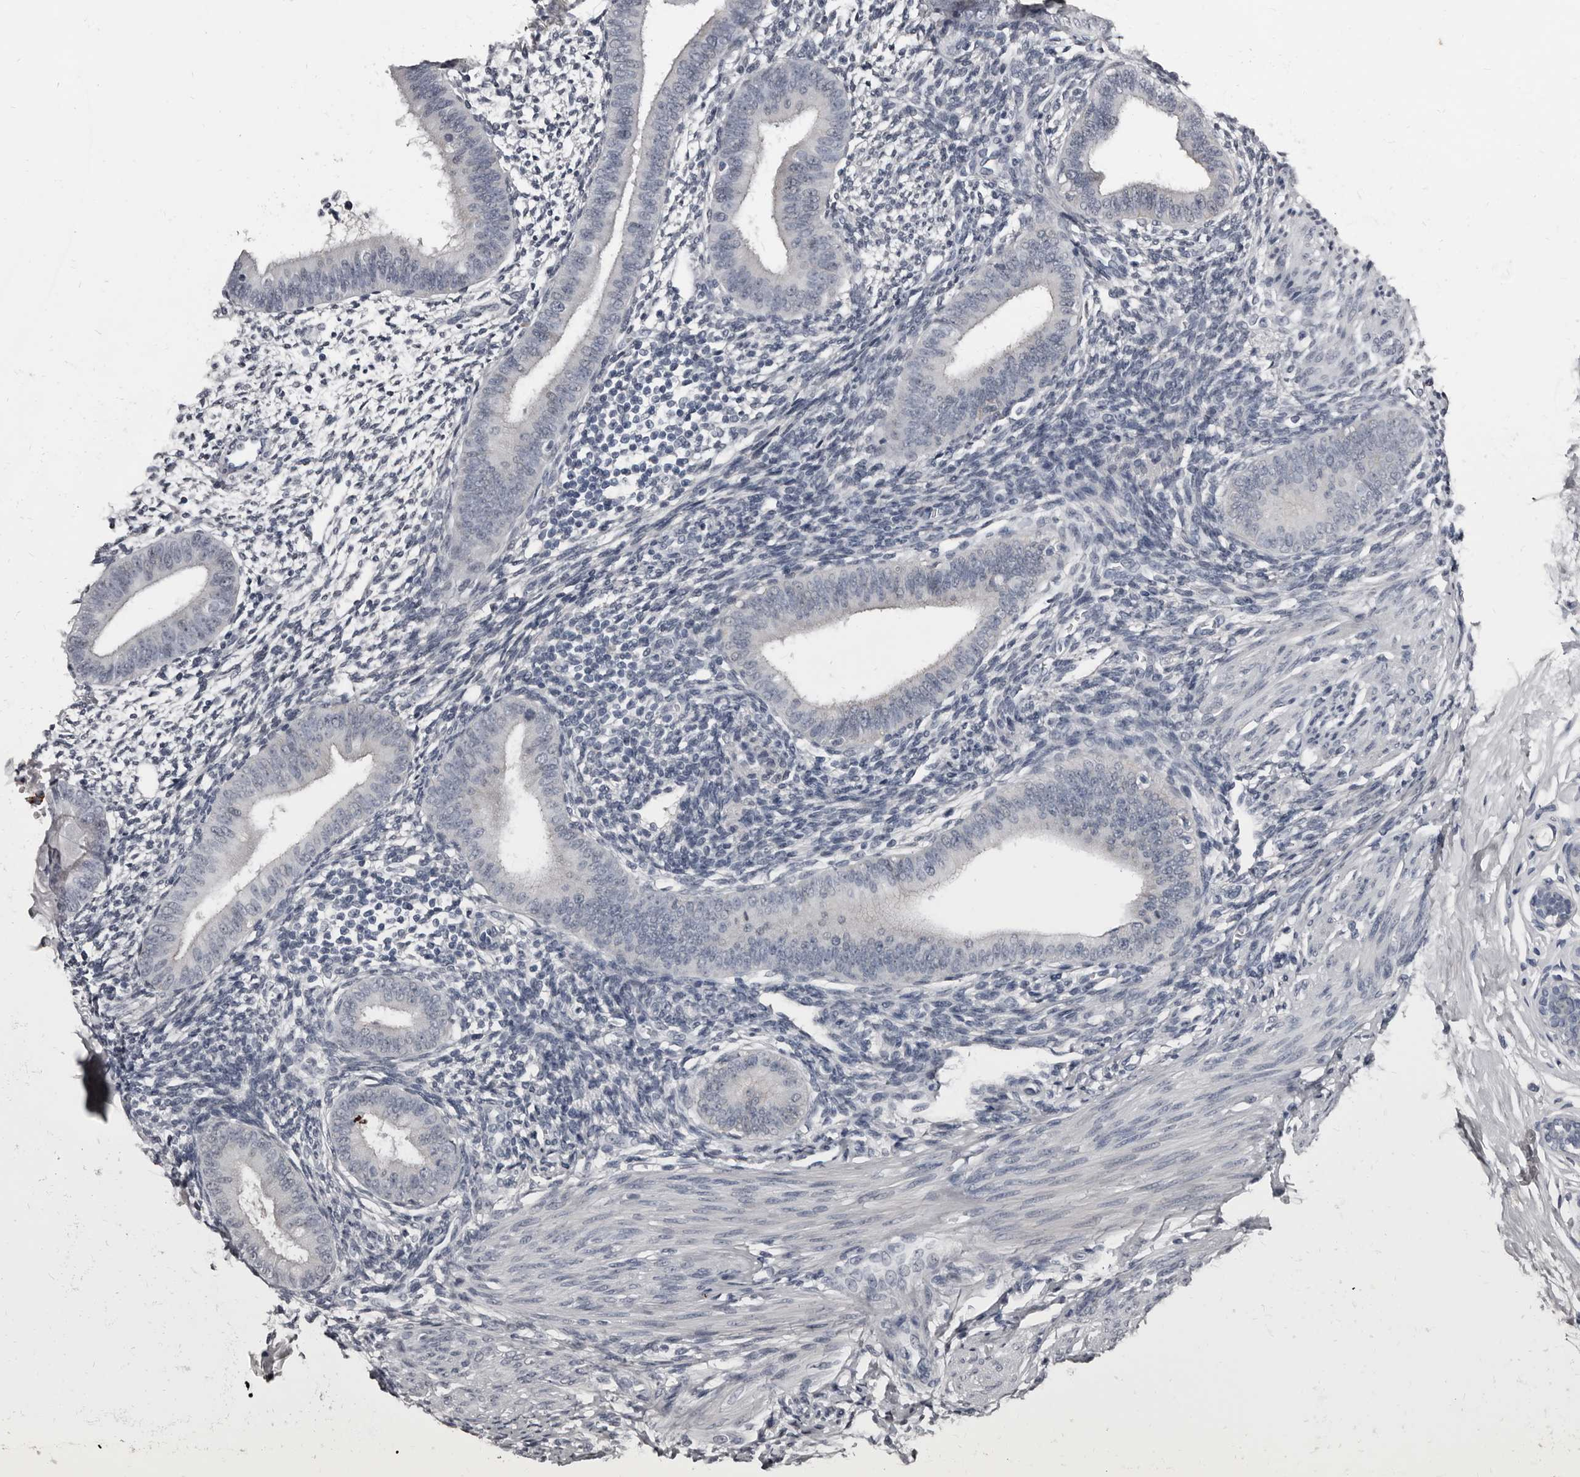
{"staining": {"intensity": "negative", "quantity": "none", "location": "none"}, "tissue": "endometrium", "cell_type": "Cells in endometrial stroma", "image_type": "normal", "snomed": [{"axis": "morphology", "description": "Normal tissue, NOS"}, {"axis": "topography", "description": "Uterus"}, {"axis": "topography", "description": "Endometrium"}], "caption": "IHC histopathology image of benign endometrium: human endometrium stained with DAB demonstrates no significant protein expression in cells in endometrial stroma.", "gene": "GREB1", "patient": {"sex": "female", "age": 48}}